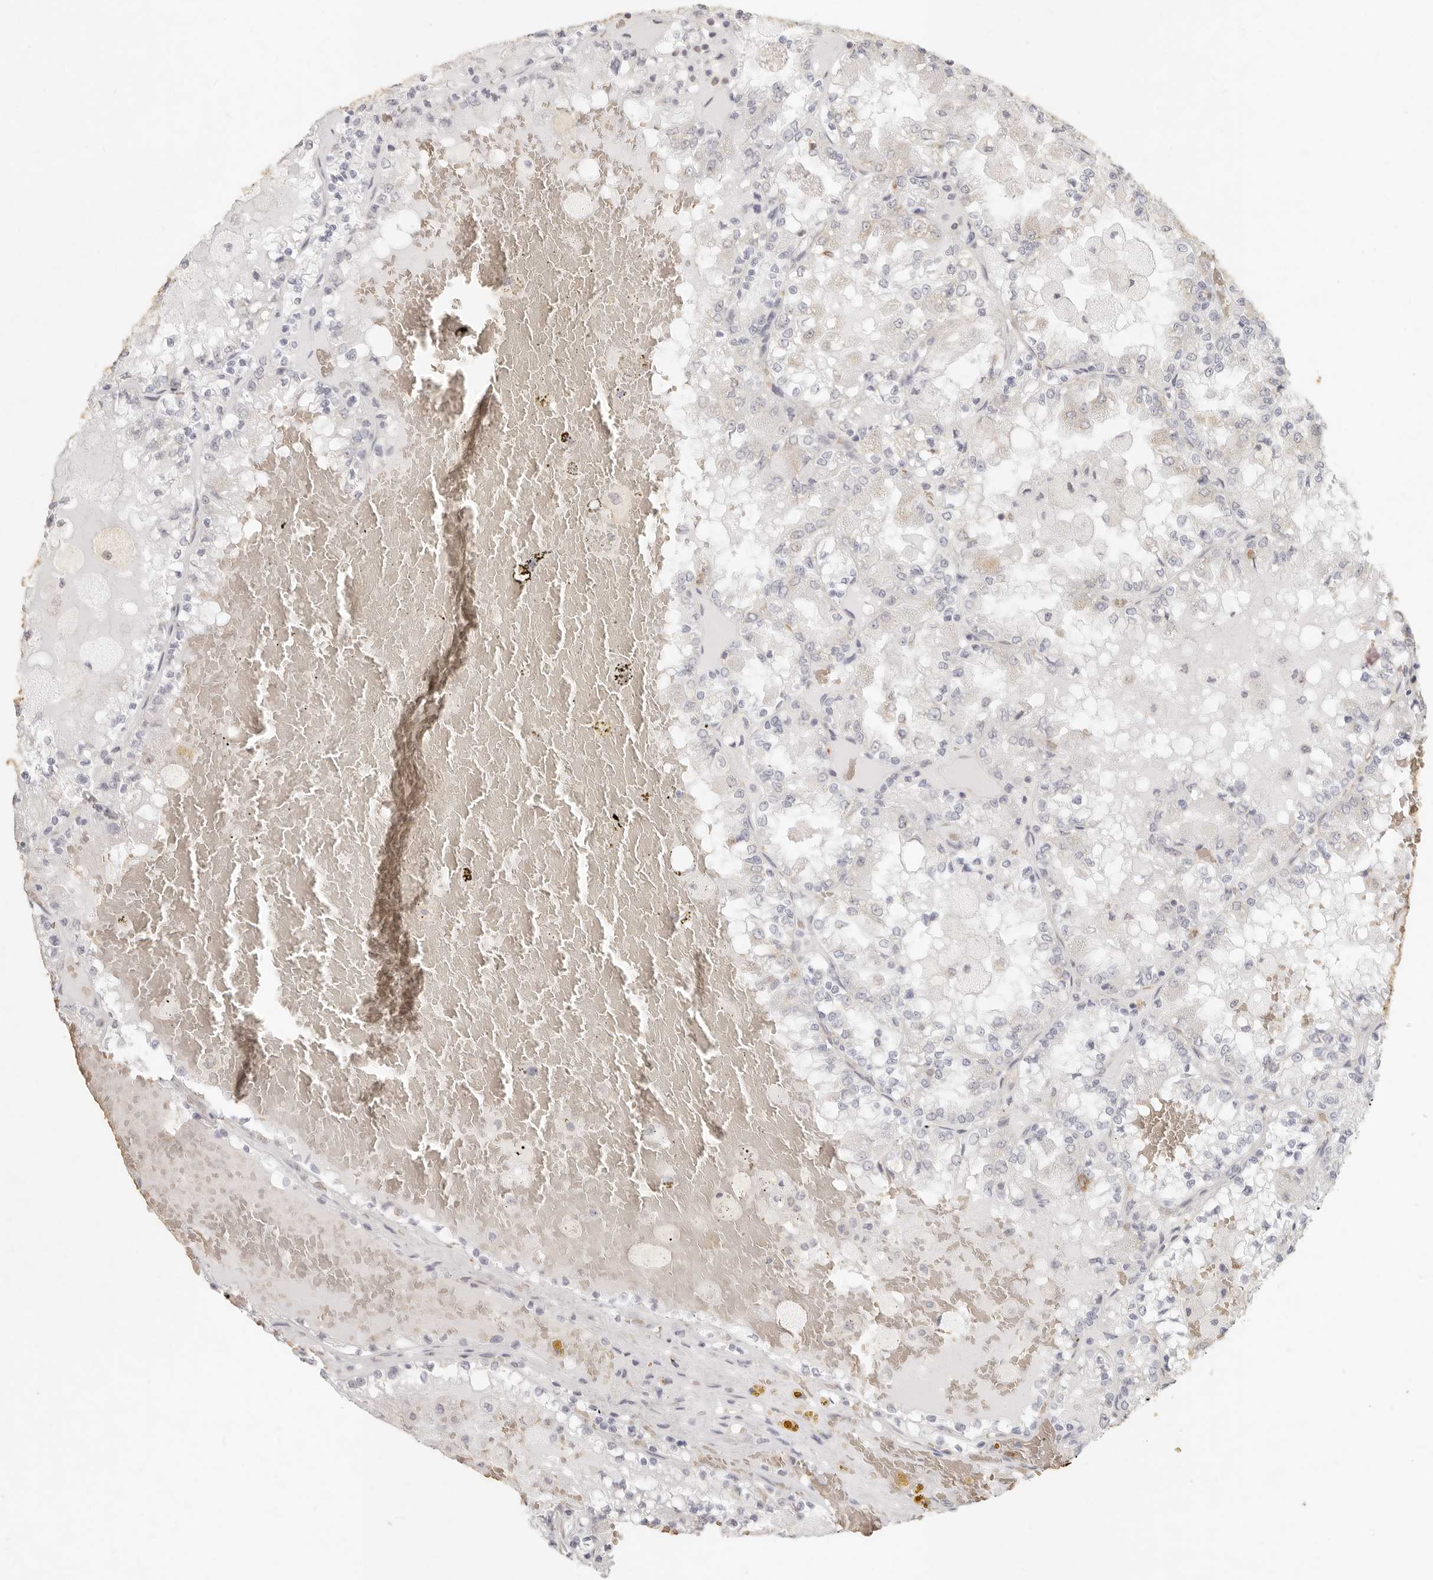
{"staining": {"intensity": "negative", "quantity": "none", "location": "none"}, "tissue": "renal cancer", "cell_type": "Tumor cells", "image_type": "cancer", "snomed": [{"axis": "morphology", "description": "Adenocarcinoma, NOS"}, {"axis": "topography", "description": "Kidney"}], "caption": "Immunohistochemical staining of renal cancer exhibits no significant staining in tumor cells. (DAB immunohistochemistry with hematoxylin counter stain).", "gene": "NIBAN1", "patient": {"sex": "female", "age": 56}}